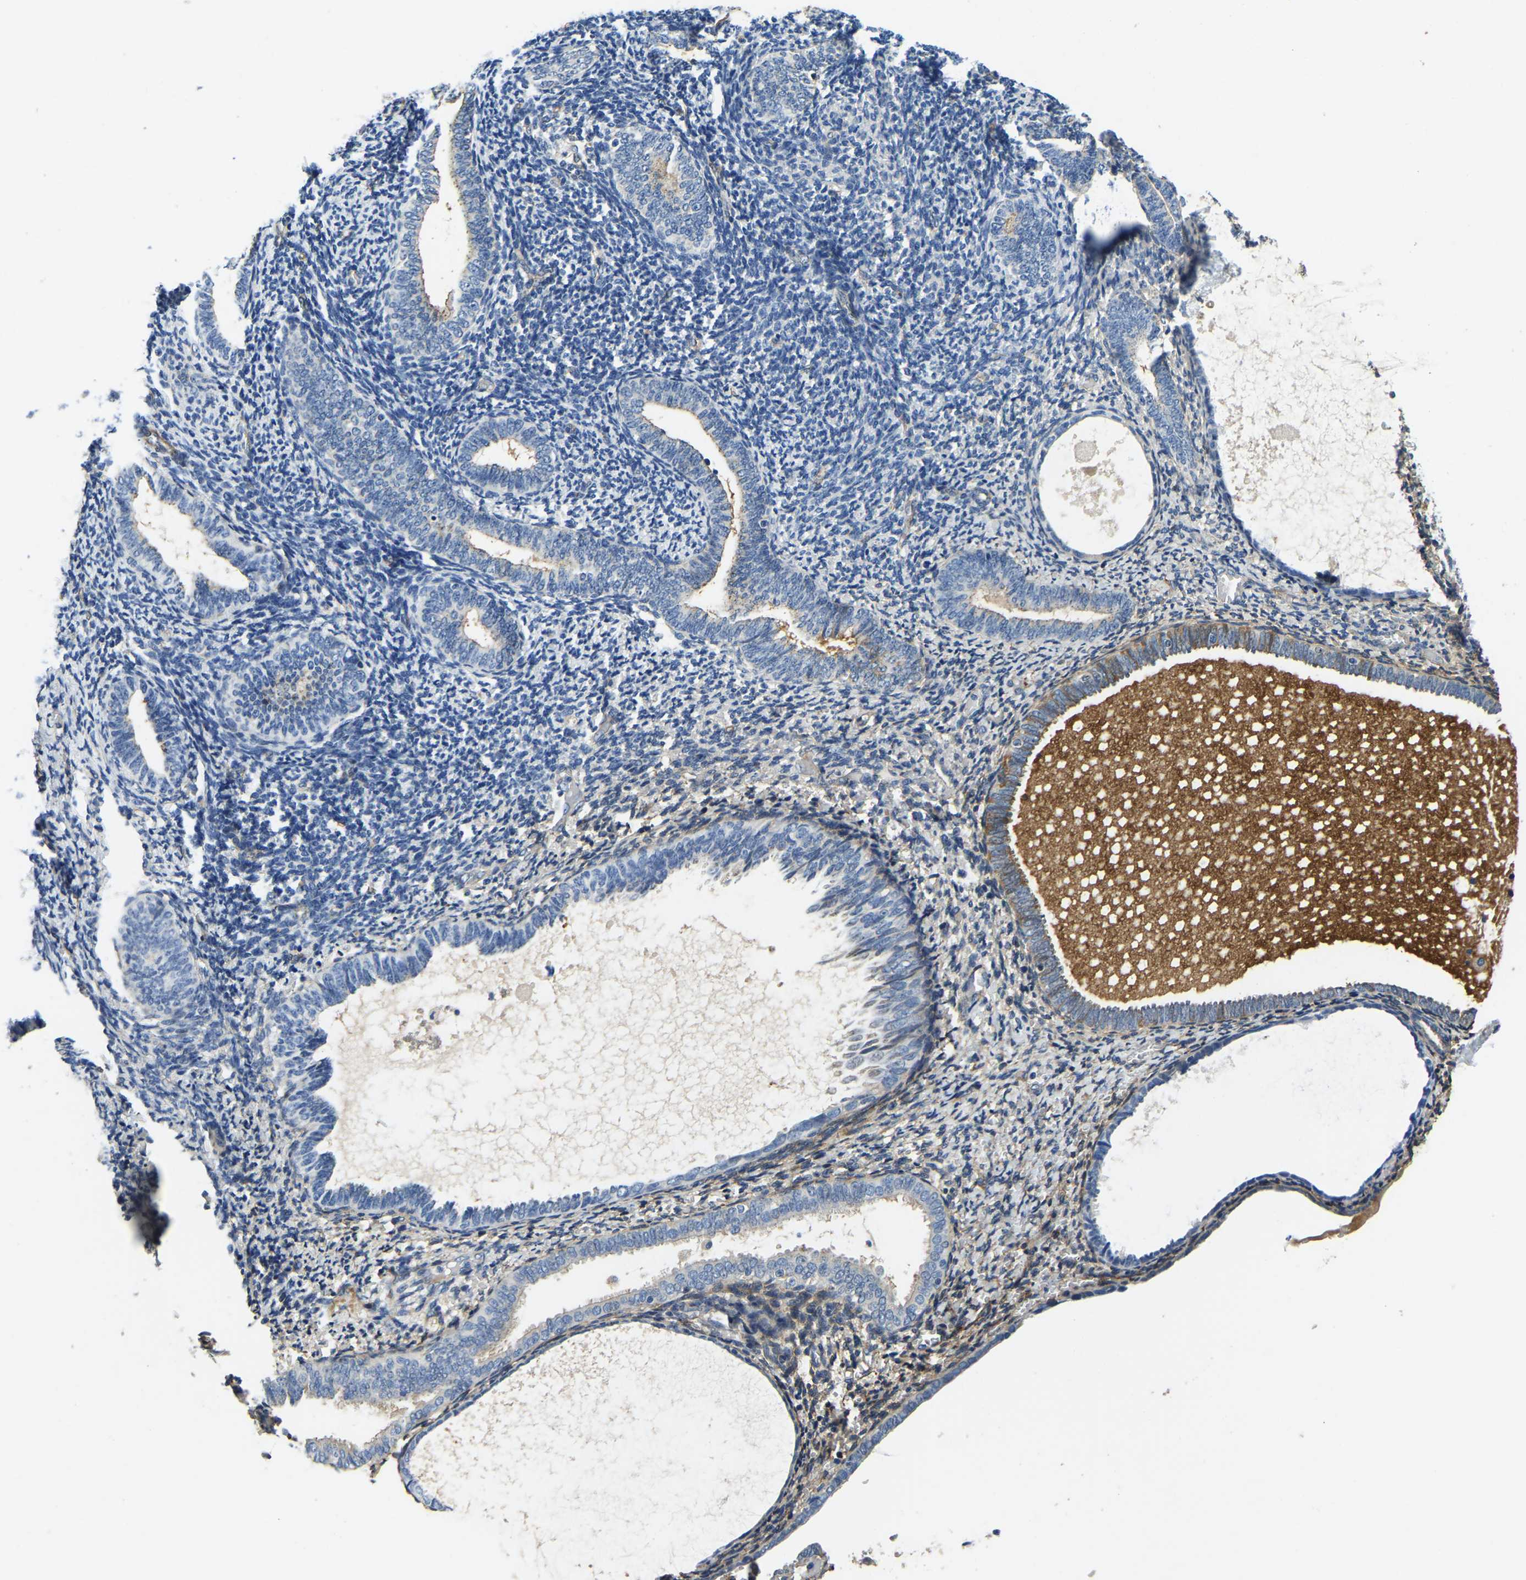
{"staining": {"intensity": "weak", "quantity": "<25%", "location": "cytoplasmic/membranous"}, "tissue": "endometrium", "cell_type": "Cells in endometrial stroma", "image_type": "normal", "snomed": [{"axis": "morphology", "description": "Normal tissue, NOS"}, {"axis": "topography", "description": "Endometrium"}], "caption": "Immunohistochemical staining of unremarkable endometrium demonstrates no significant expression in cells in endometrial stroma.", "gene": "RNF39", "patient": {"sex": "female", "age": 66}}